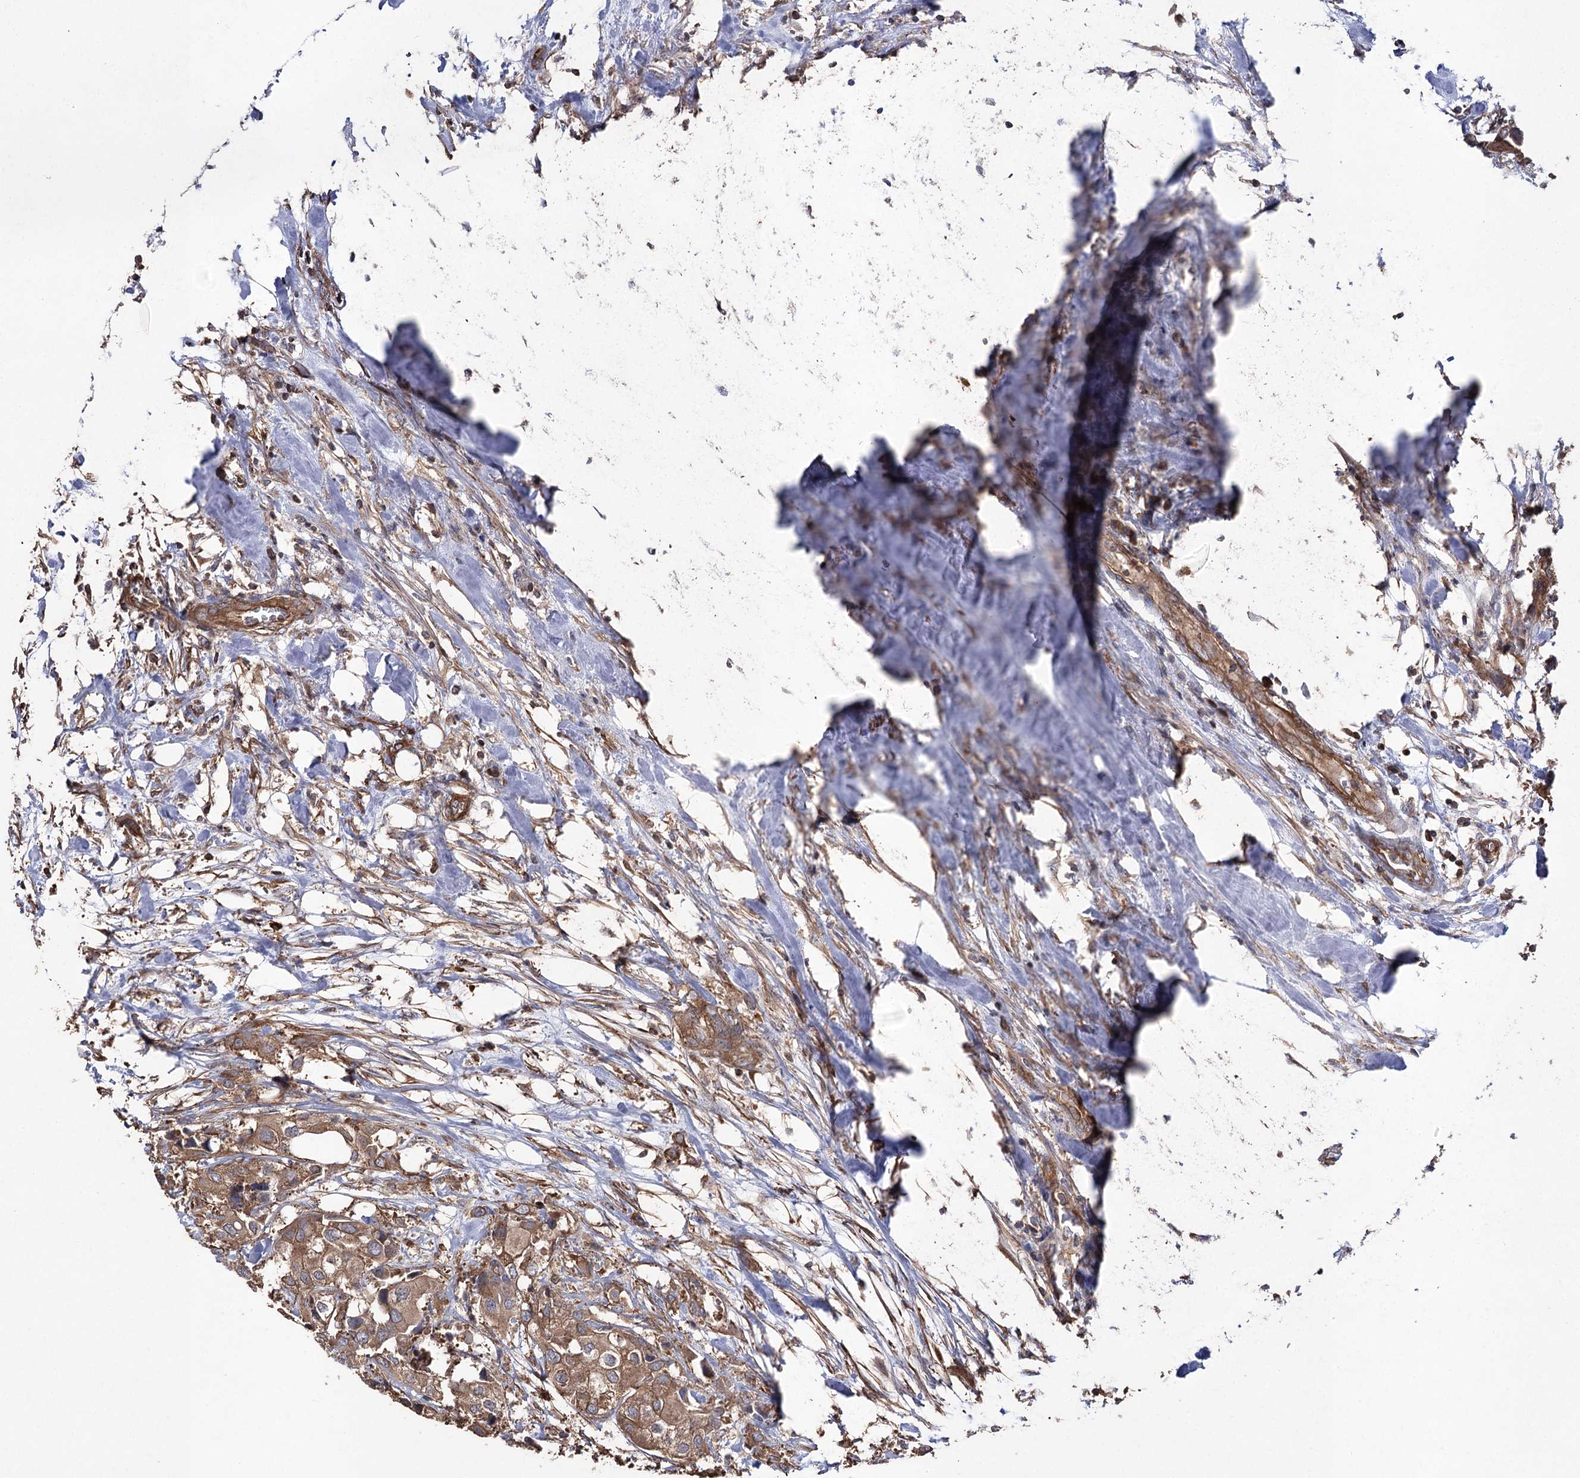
{"staining": {"intensity": "moderate", "quantity": ">75%", "location": "cytoplasmic/membranous"}, "tissue": "urothelial cancer", "cell_type": "Tumor cells", "image_type": "cancer", "snomed": [{"axis": "morphology", "description": "Urothelial carcinoma, High grade"}, {"axis": "topography", "description": "Urinary bladder"}], "caption": "High-power microscopy captured an immunohistochemistry (IHC) histopathology image of urothelial cancer, revealing moderate cytoplasmic/membranous staining in about >75% of tumor cells. Nuclei are stained in blue.", "gene": "LARS2", "patient": {"sex": "male", "age": 64}}